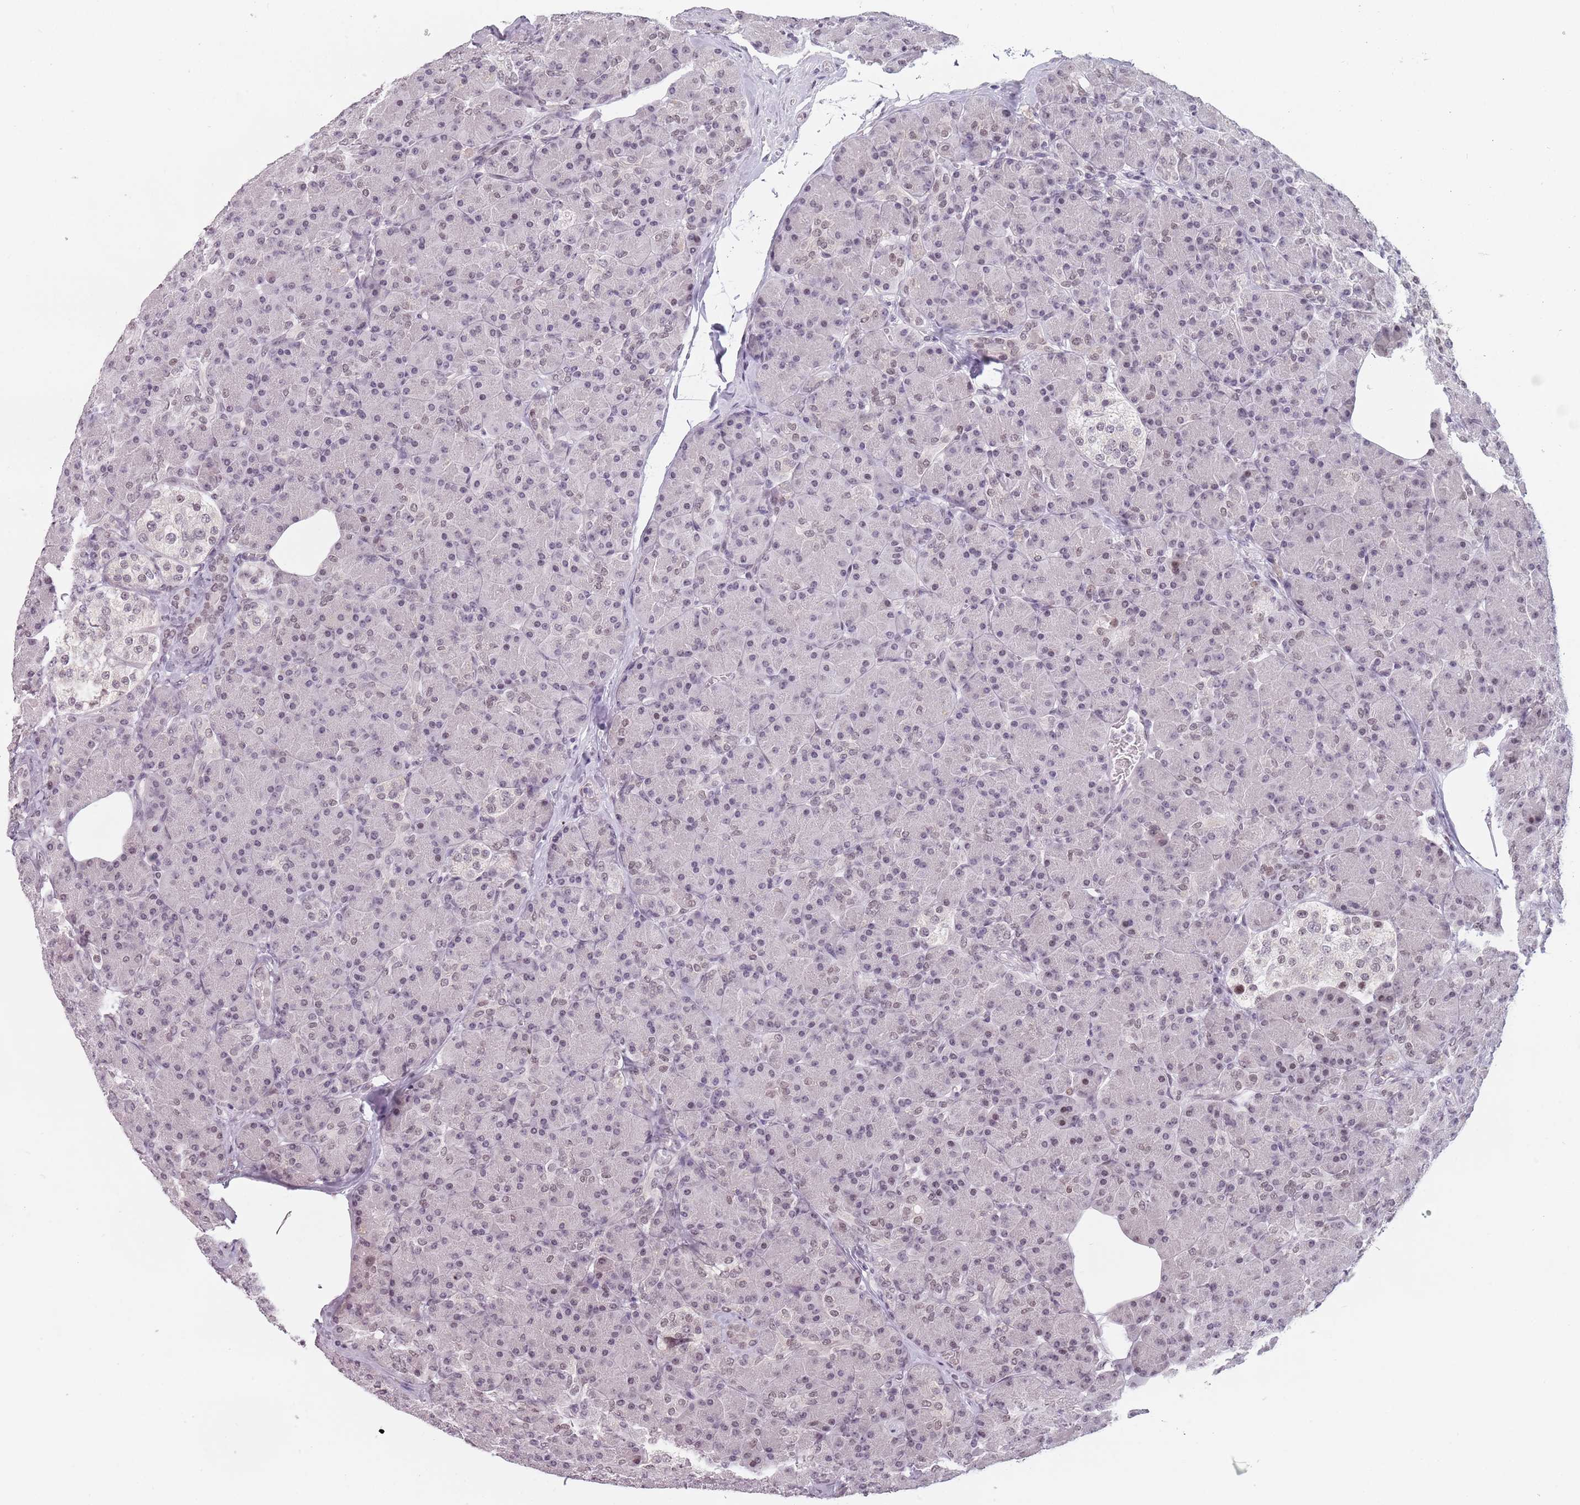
{"staining": {"intensity": "weak", "quantity": ">75%", "location": "nuclear"}, "tissue": "pancreas", "cell_type": "Exocrine glandular cells", "image_type": "normal", "snomed": [{"axis": "morphology", "description": "Normal tissue, NOS"}, {"axis": "topography", "description": "Pancreas"}], "caption": "The micrograph demonstrates staining of benign pancreas, revealing weak nuclear protein positivity (brown color) within exocrine glandular cells.", "gene": "PTCHD1", "patient": {"sex": "female", "age": 43}}